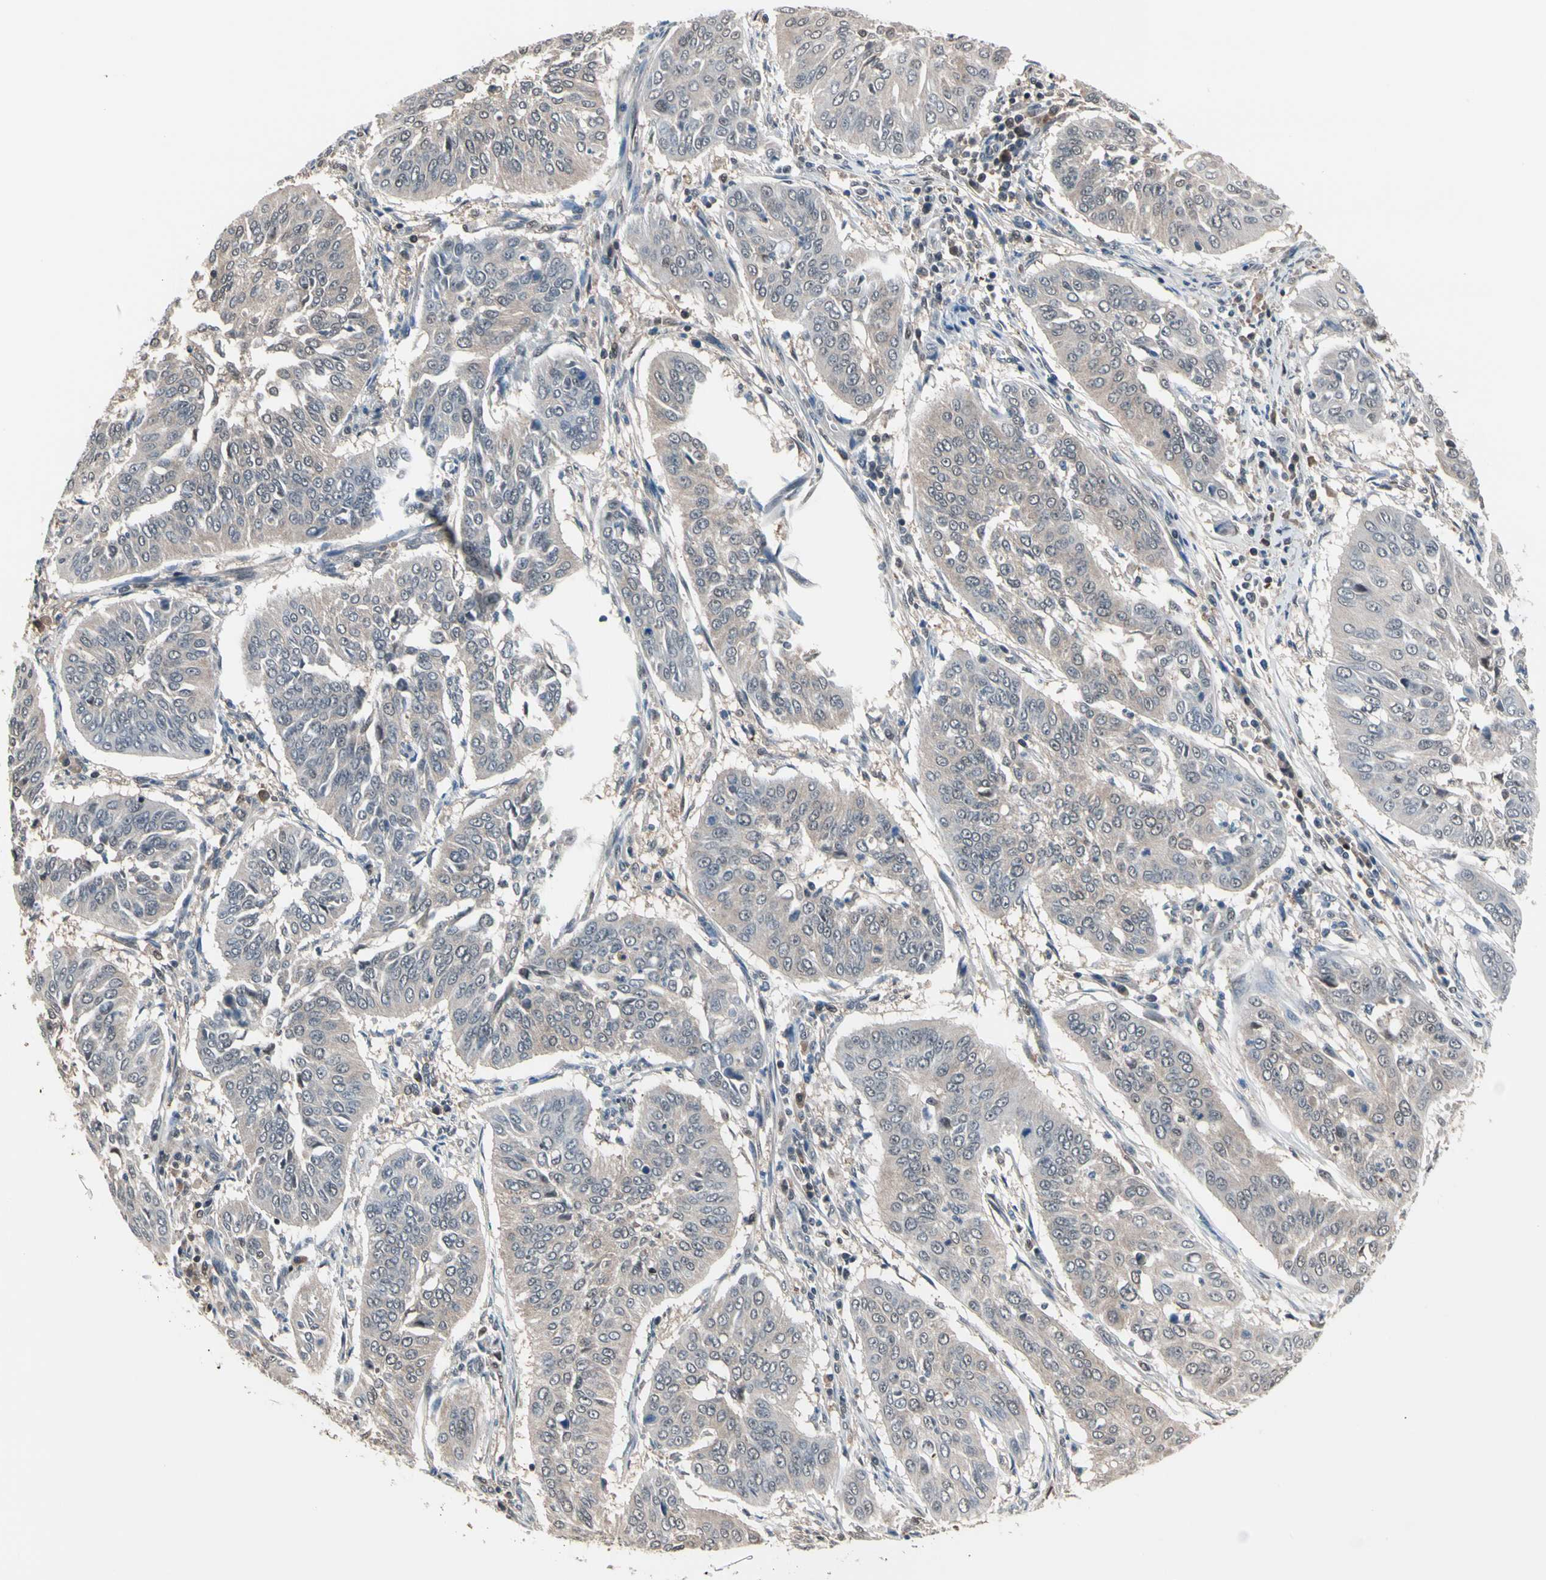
{"staining": {"intensity": "weak", "quantity": "<25%", "location": "cytoplasmic/membranous"}, "tissue": "cervical cancer", "cell_type": "Tumor cells", "image_type": "cancer", "snomed": [{"axis": "morphology", "description": "Normal tissue, NOS"}, {"axis": "morphology", "description": "Squamous cell carcinoma, NOS"}, {"axis": "topography", "description": "Cervix"}], "caption": "Cervical cancer was stained to show a protein in brown. There is no significant positivity in tumor cells. (Brightfield microscopy of DAB (3,3'-diaminobenzidine) immunohistochemistry at high magnification).", "gene": "PSMA2", "patient": {"sex": "female", "age": 39}}